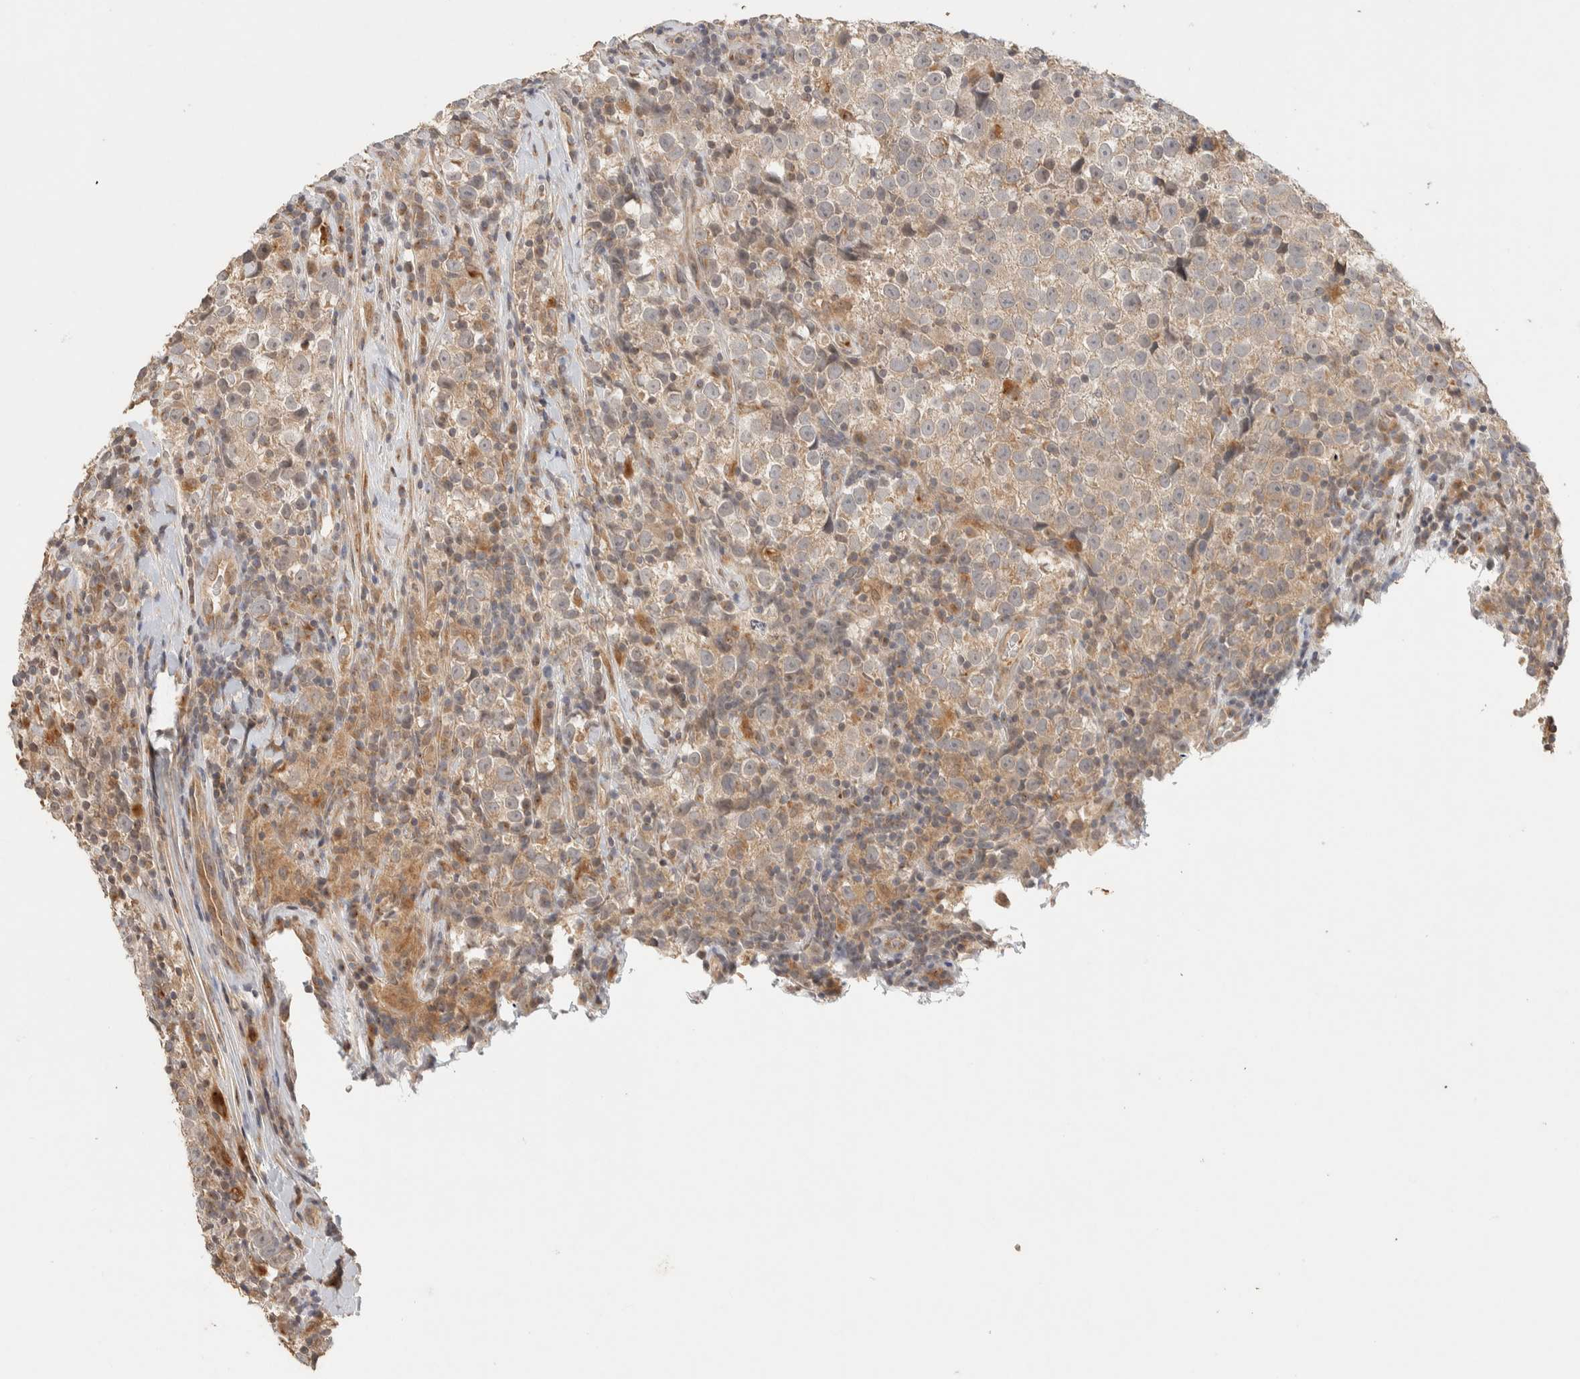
{"staining": {"intensity": "weak", "quantity": "<25%", "location": "cytoplasmic/membranous"}, "tissue": "testis cancer", "cell_type": "Tumor cells", "image_type": "cancer", "snomed": [{"axis": "morphology", "description": "Normal tissue, NOS"}, {"axis": "morphology", "description": "Seminoma, NOS"}, {"axis": "topography", "description": "Testis"}], "caption": "Testis cancer (seminoma) stained for a protein using immunohistochemistry (IHC) reveals no staining tumor cells.", "gene": "ITPA", "patient": {"sex": "male", "age": 43}}